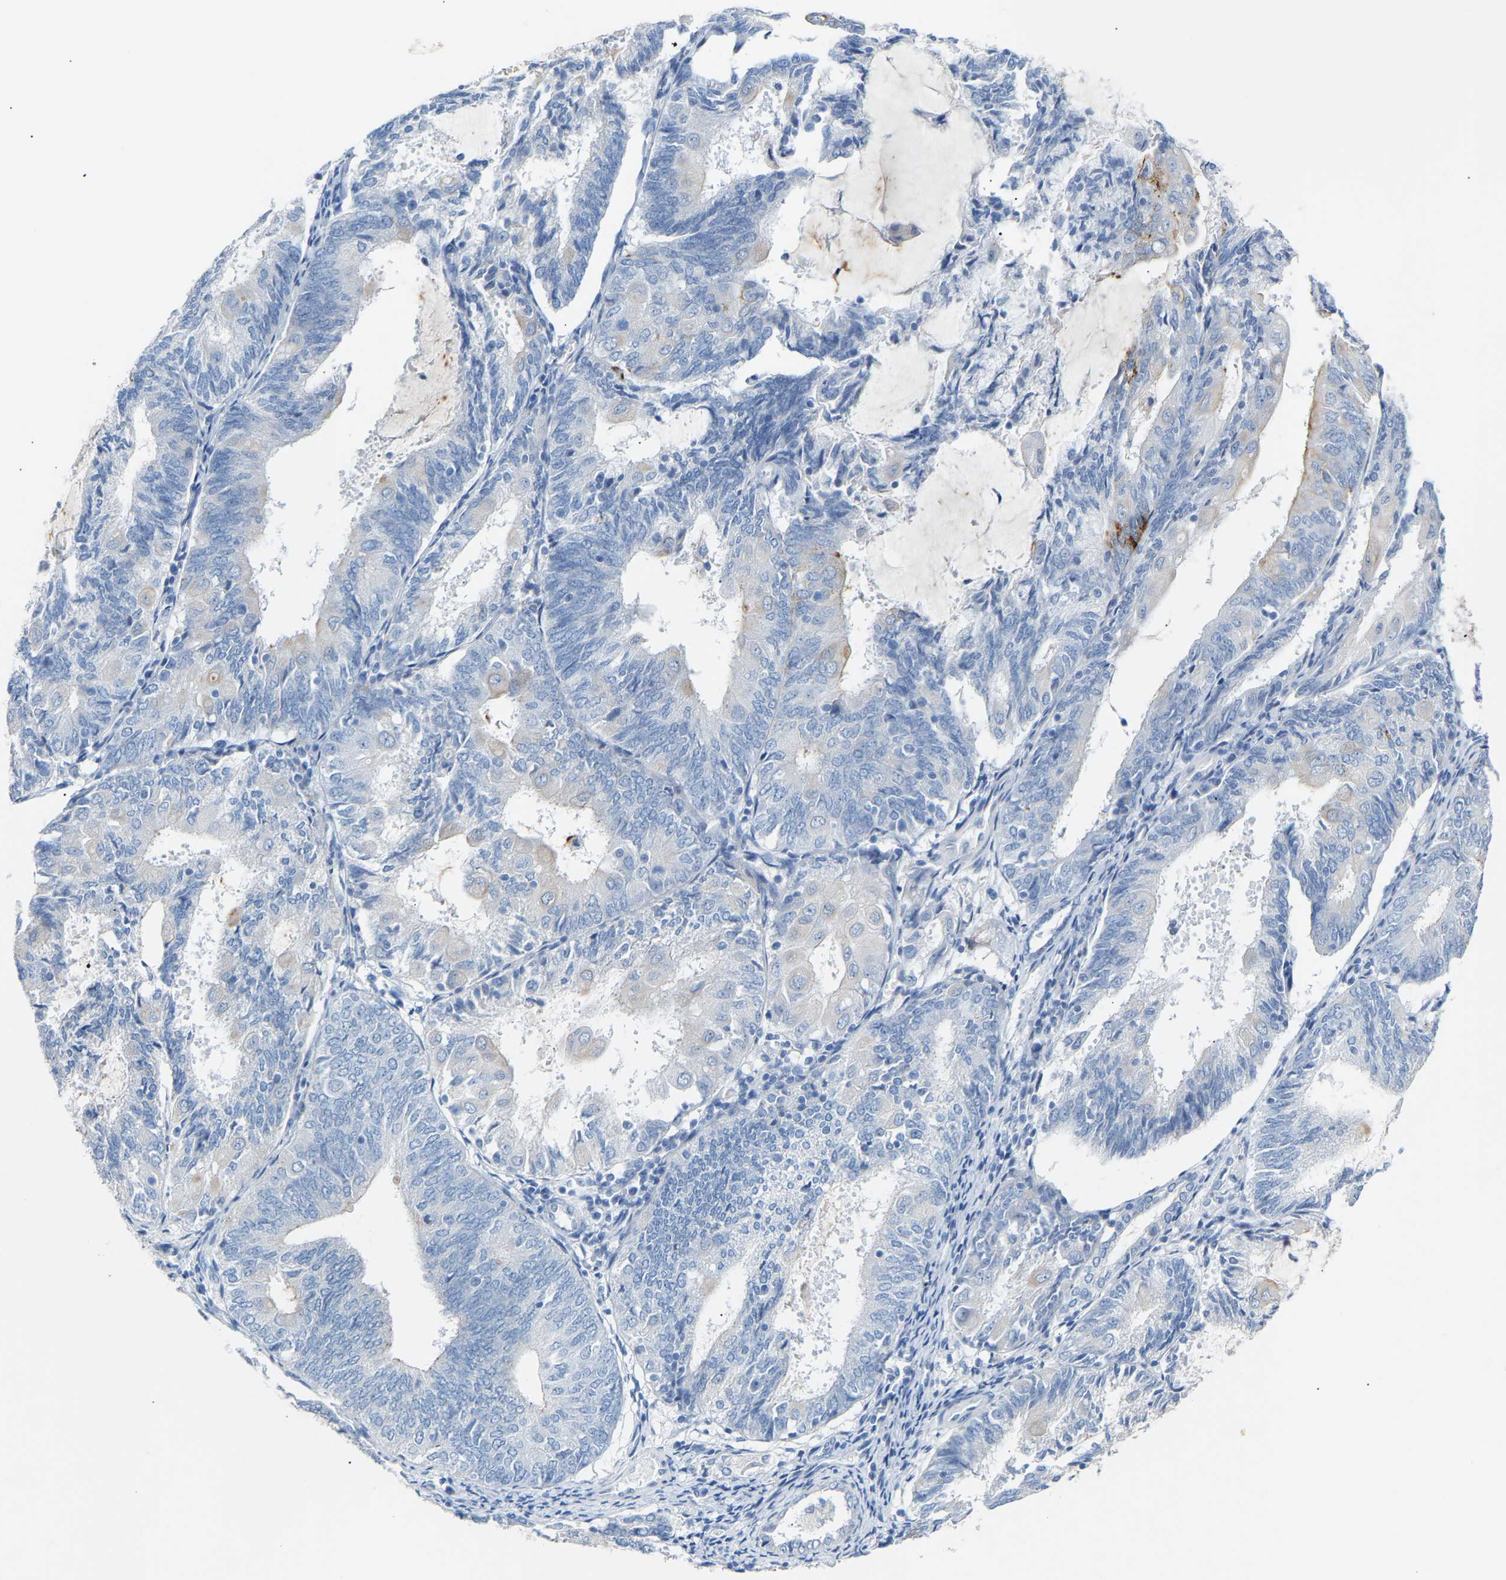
{"staining": {"intensity": "negative", "quantity": "none", "location": "none"}, "tissue": "endometrial cancer", "cell_type": "Tumor cells", "image_type": "cancer", "snomed": [{"axis": "morphology", "description": "Adenocarcinoma, NOS"}, {"axis": "topography", "description": "Endometrium"}], "caption": "There is no significant staining in tumor cells of adenocarcinoma (endometrial).", "gene": "PEX1", "patient": {"sex": "female", "age": 81}}